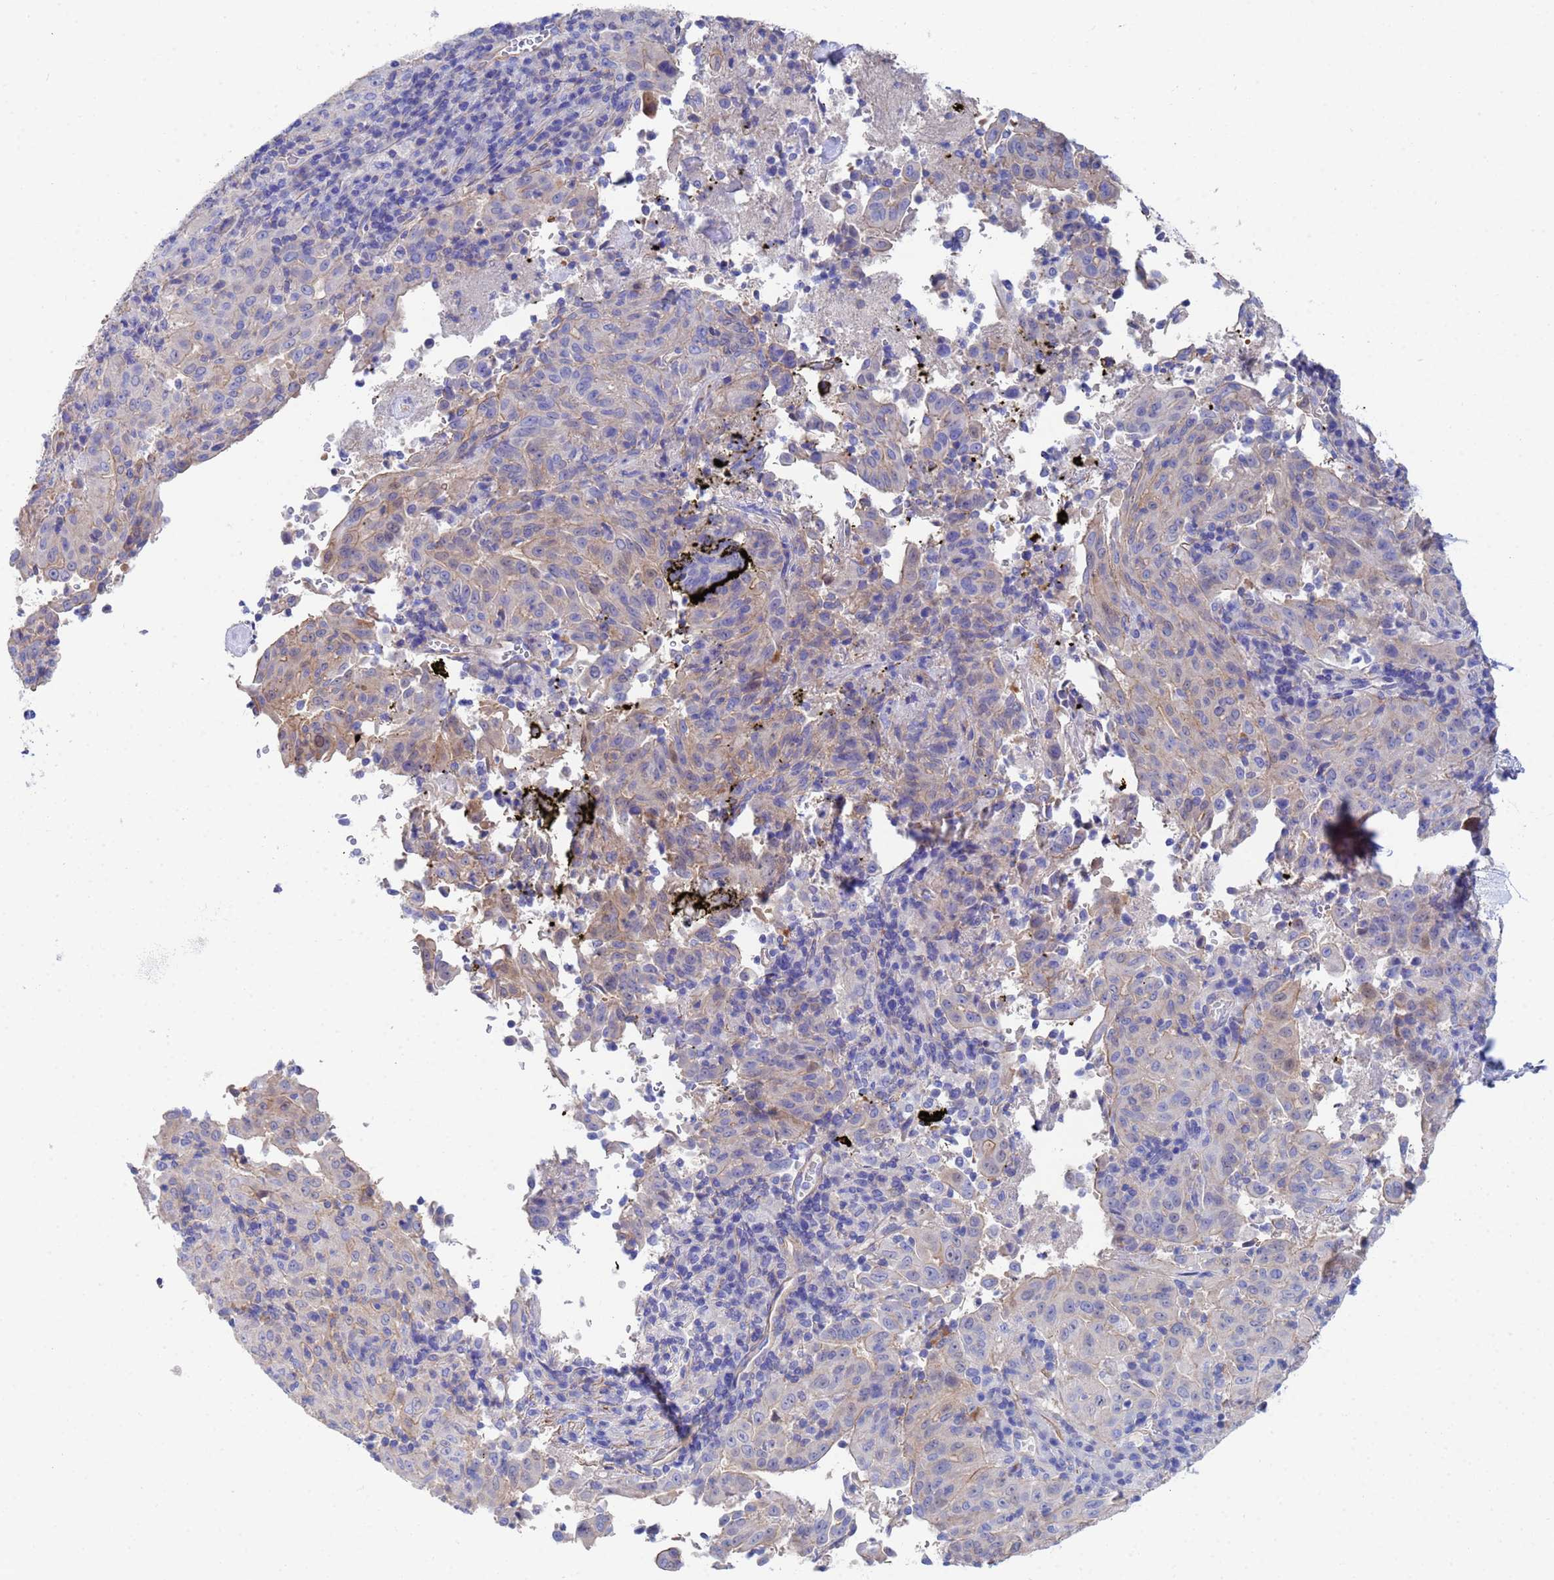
{"staining": {"intensity": "weak", "quantity": "<25%", "location": "cytoplasmic/membranous"}, "tissue": "pancreatic cancer", "cell_type": "Tumor cells", "image_type": "cancer", "snomed": [{"axis": "morphology", "description": "Adenocarcinoma, NOS"}, {"axis": "topography", "description": "Pancreas"}], "caption": "Tumor cells show no significant protein positivity in pancreatic adenocarcinoma. (Stains: DAB (3,3'-diaminobenzidine) immunohistochemistry (IHC) with hematoxylin counter stain, Microscopy: brightfield microscopy at high magnification).", "gene": "CST4", "patient": {"sex": "male", "age": 63}}